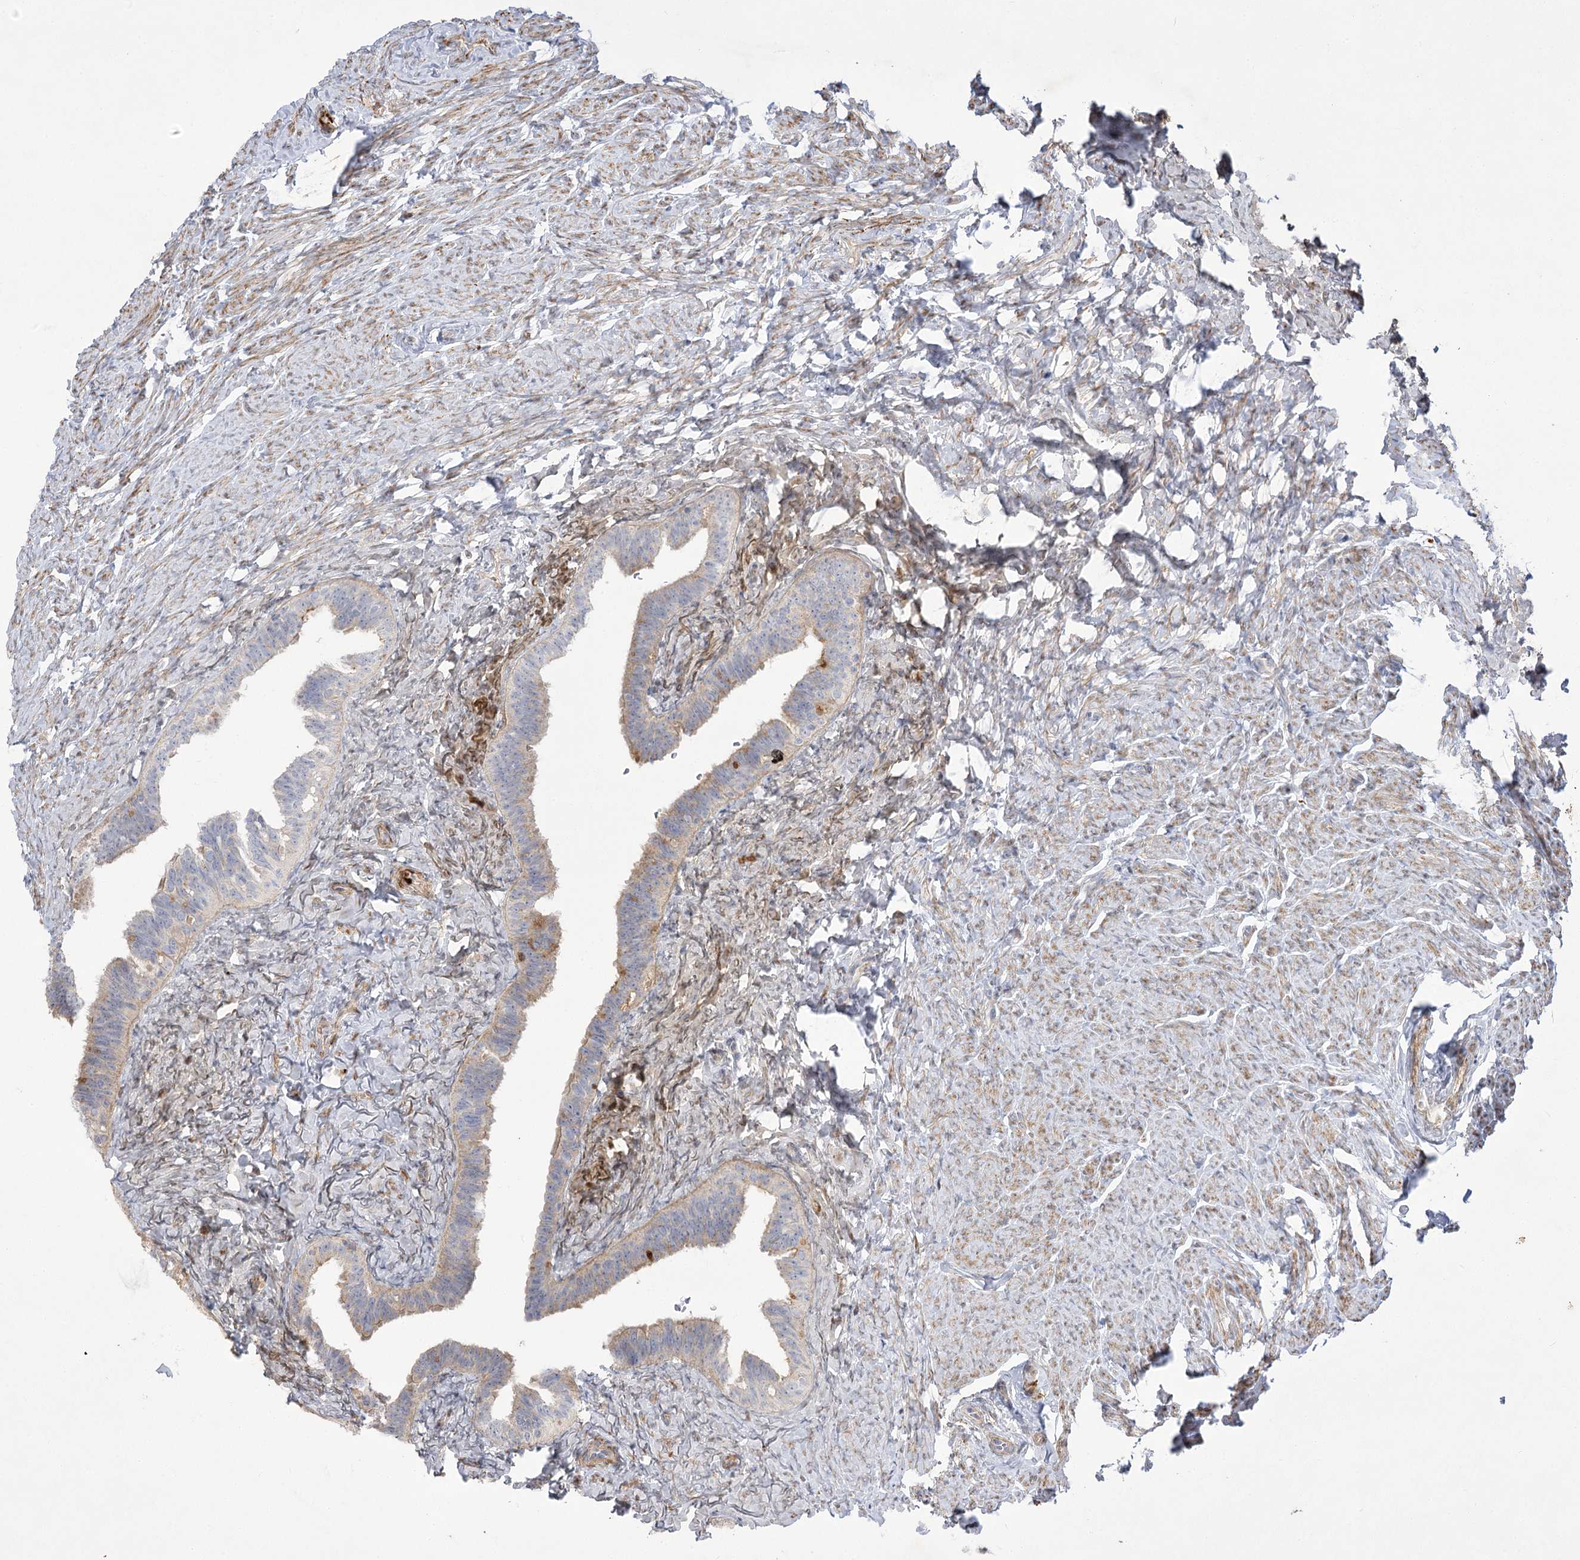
{"staining": {"intensity": "weak", "quantity": "<25%", "location": "cytoplasmic/membranous"}, "tissue": "fallopian tube", "cell_type": "Glandular cells", "image_type": "normal", "snomed": [{"axis": "morphology", "description": "Normal tissue, NOS"}, {"axis": "topography", "description": "Fallopian tube"}], "caption": "IHC of unremarkable human fallopian tube shows no staining in glandular cells. The staining is performed using DAB (3,3'-diaminobenzidine) brown chromogen with nuclei counter-stained in using hematoxylin.", "gene": "RNF24", "patient": {"sex": "female", "age": 39}}